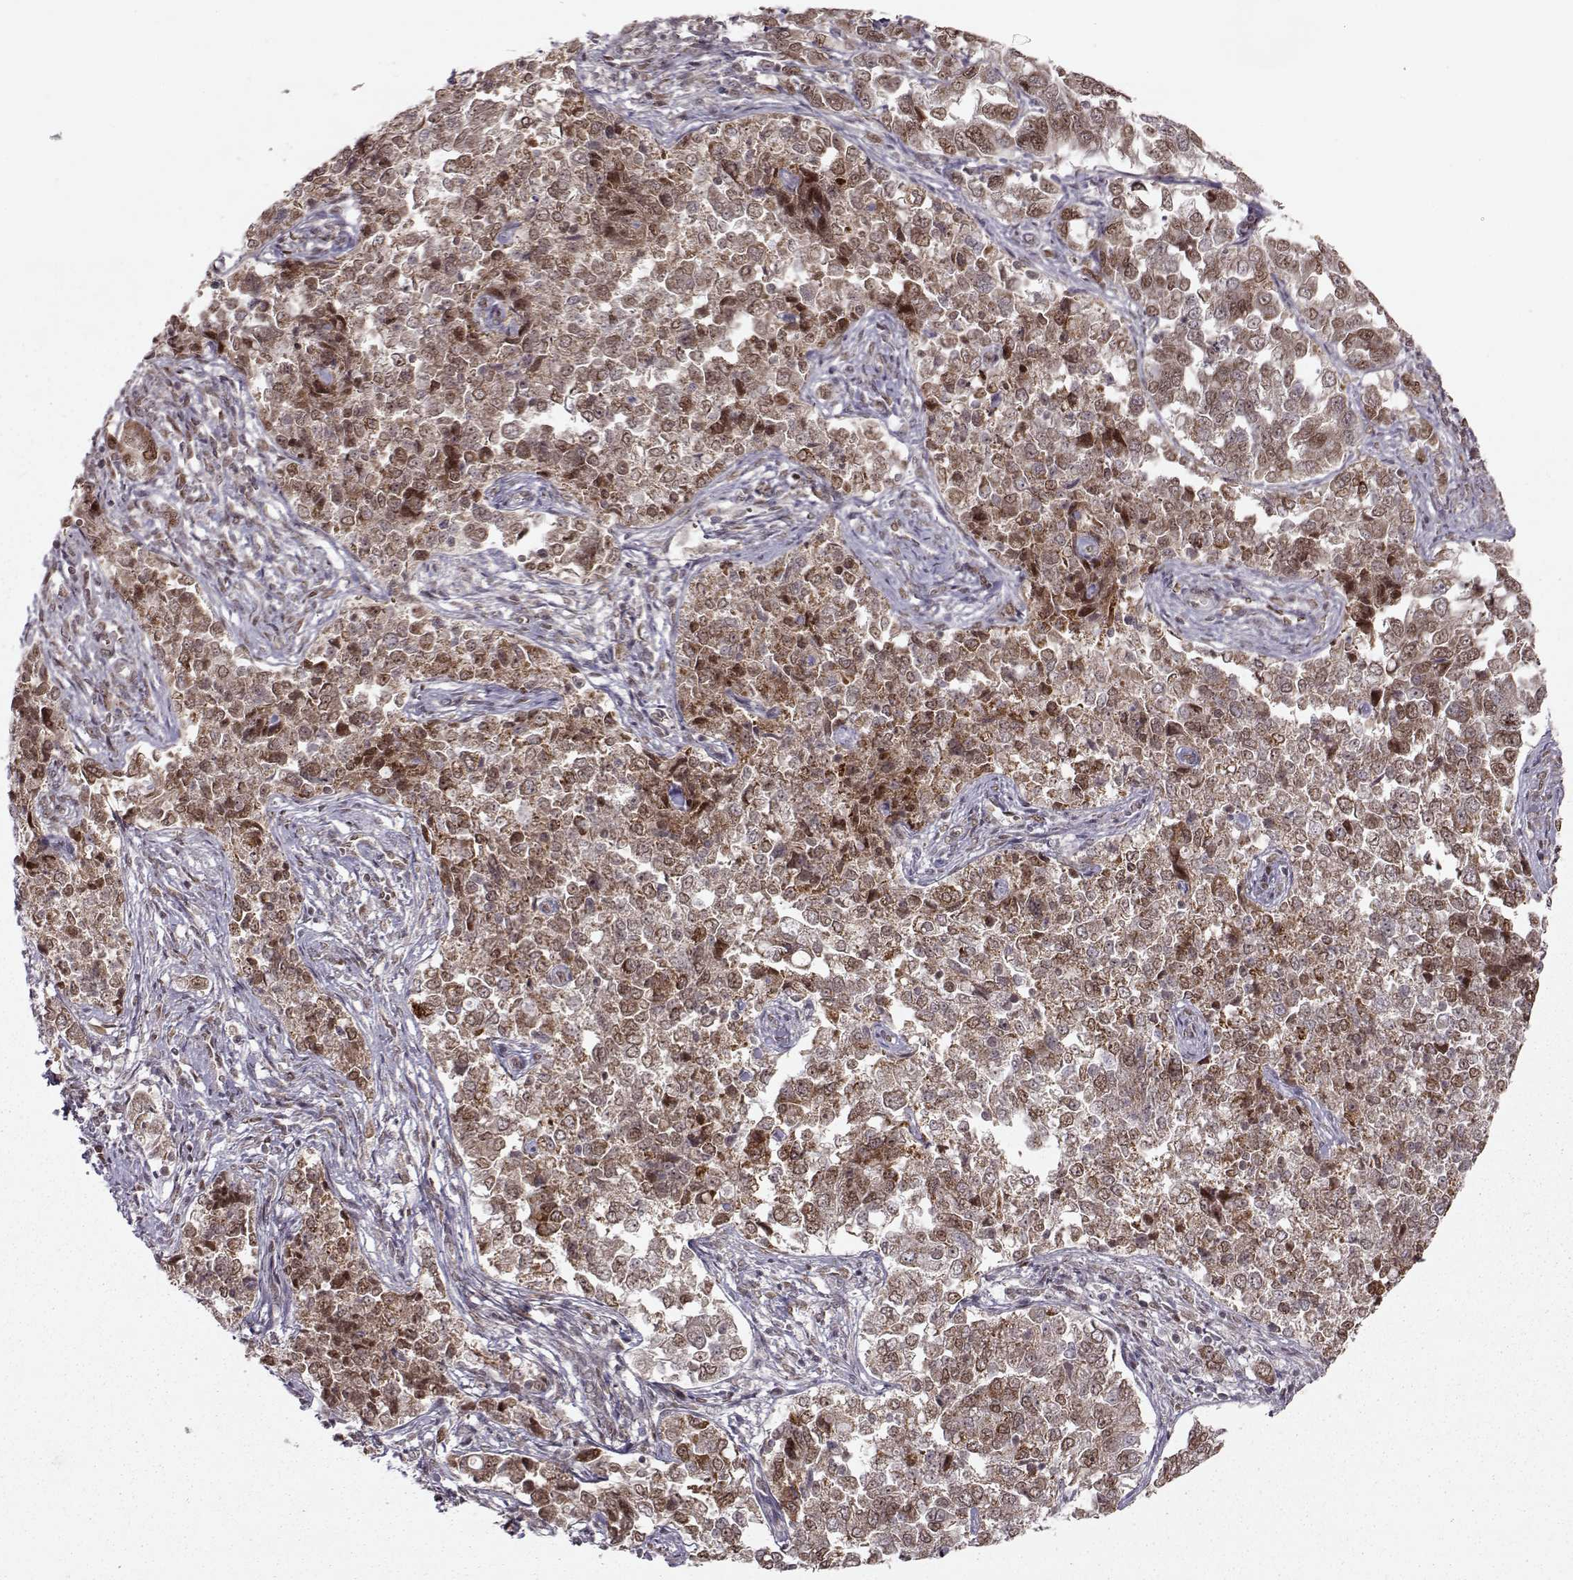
{"staining": {"intensity": "strong", "quantity": ">75%", "location": "cytoplasmic/membranous"}, "tissue": "endometrial cancer", "cell_type": "Tumor cells", "image_type": "cancer", "snomed": [{"axis": "morphology", "description": "Adenocarcinoma, NOS"}, {"axis": "topography", "description": "Endometrium"}], "caption": "Human endometrial cancer stained with a protein marker shows strong staining in tumor cells.", "gene": "RAI1", "patient": {"sex": "female", "age": 43}}